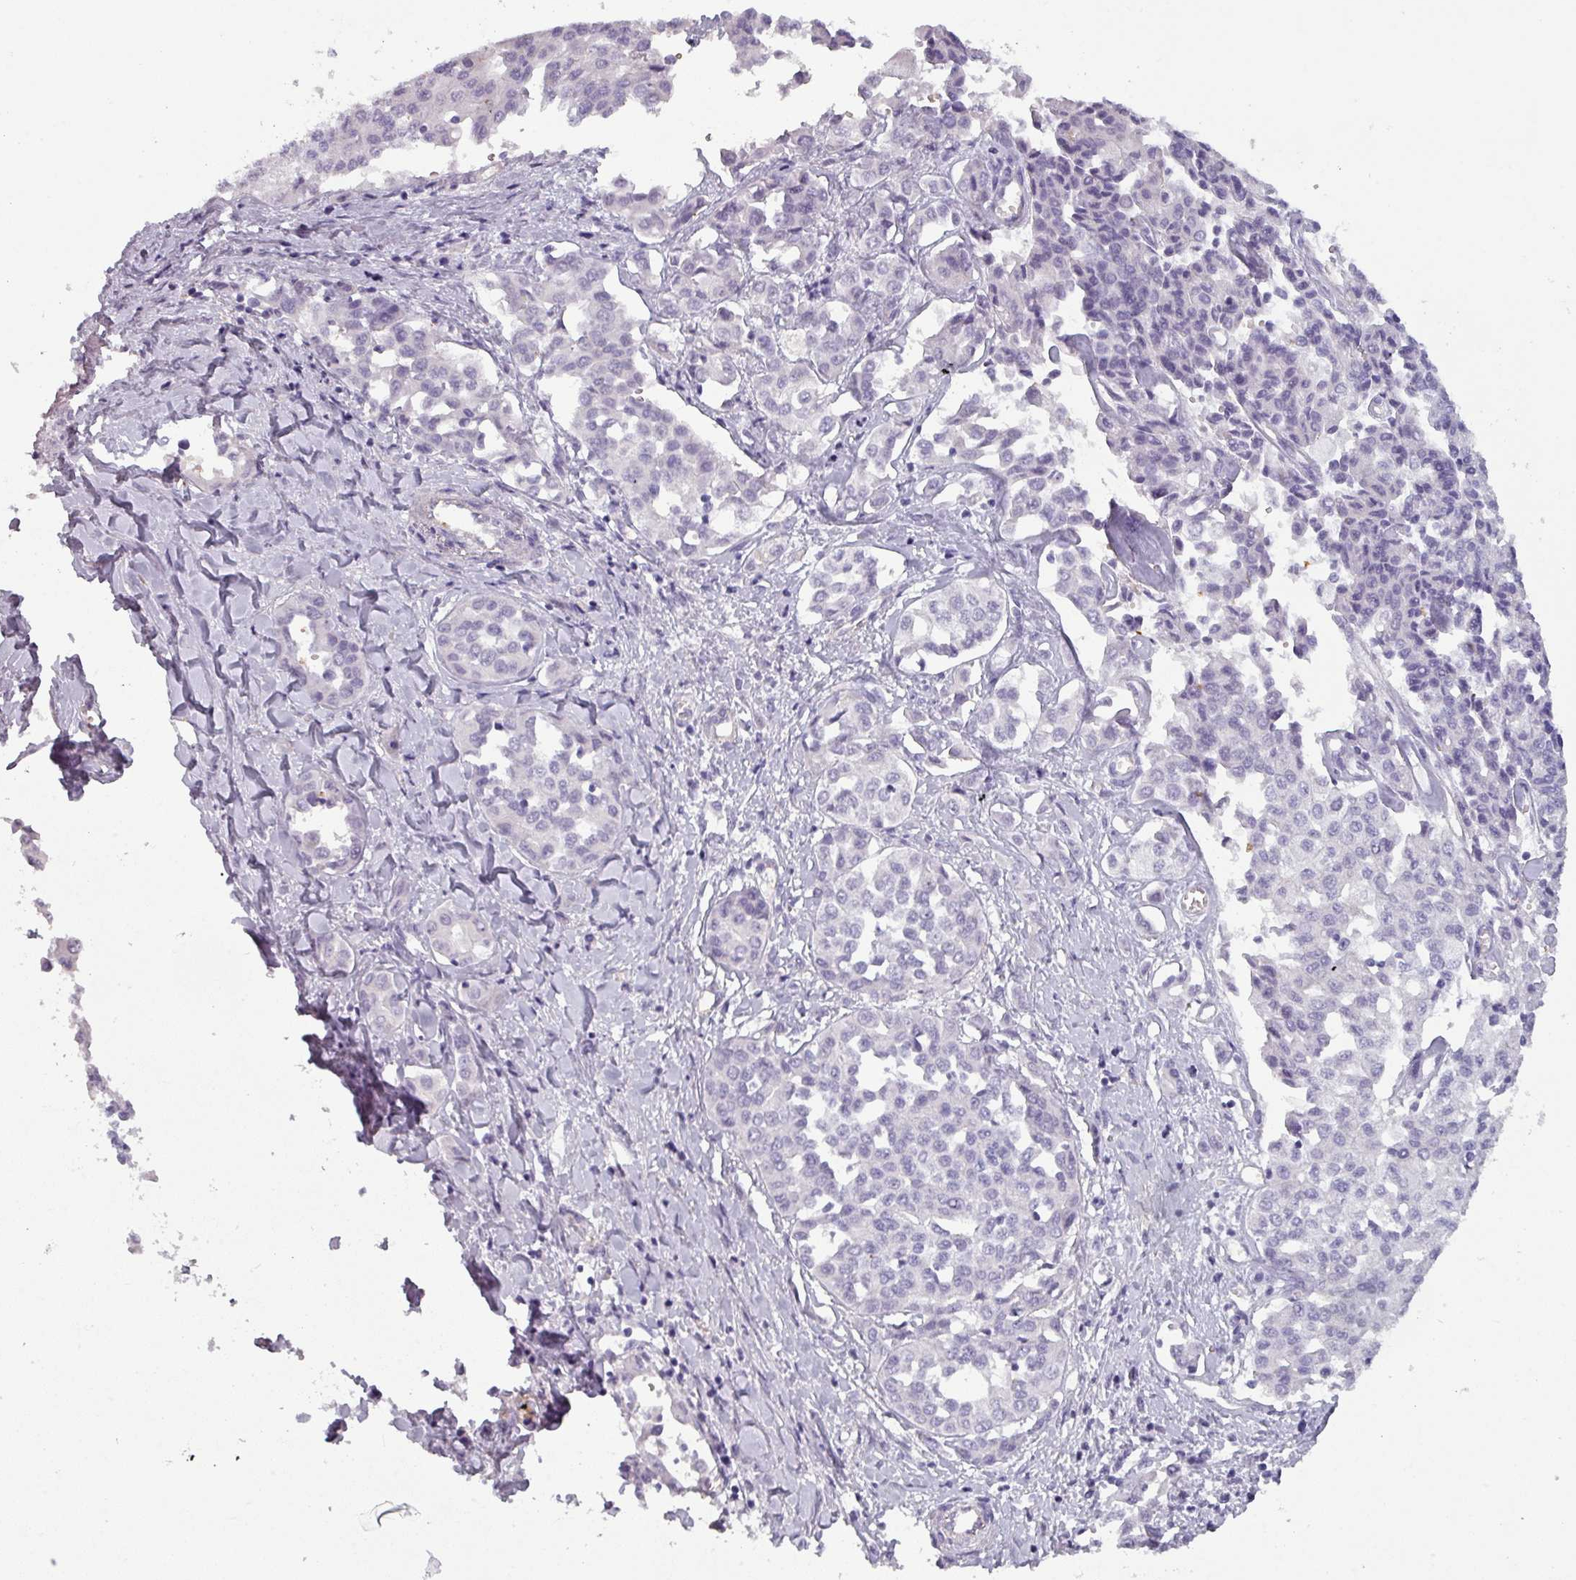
{"staining": {"intensity": "negative", "quantity": "none", "location": "none"}, "tissue": "liver cancer", "cell_type": "Tumor cells", "image_type": "cancer", "snomed": [{"axis": "morphology", "description": "Cholangiocarcinoma"}, {"axis": "topography", "description": "Liver"}], "caption": "Immunohistochemical staining of liver cholangiocarcinoma displays no significant expression in tumor cells. The staining was performed using DAB (3,3'-diaminobenzidine) to visualize the protein expression in brown, while the nuclei were stained in blue with hematoxylin (Magnification: 20x).", "gene": "AREL1", "patient": {"sex": "female", "age": 77}}